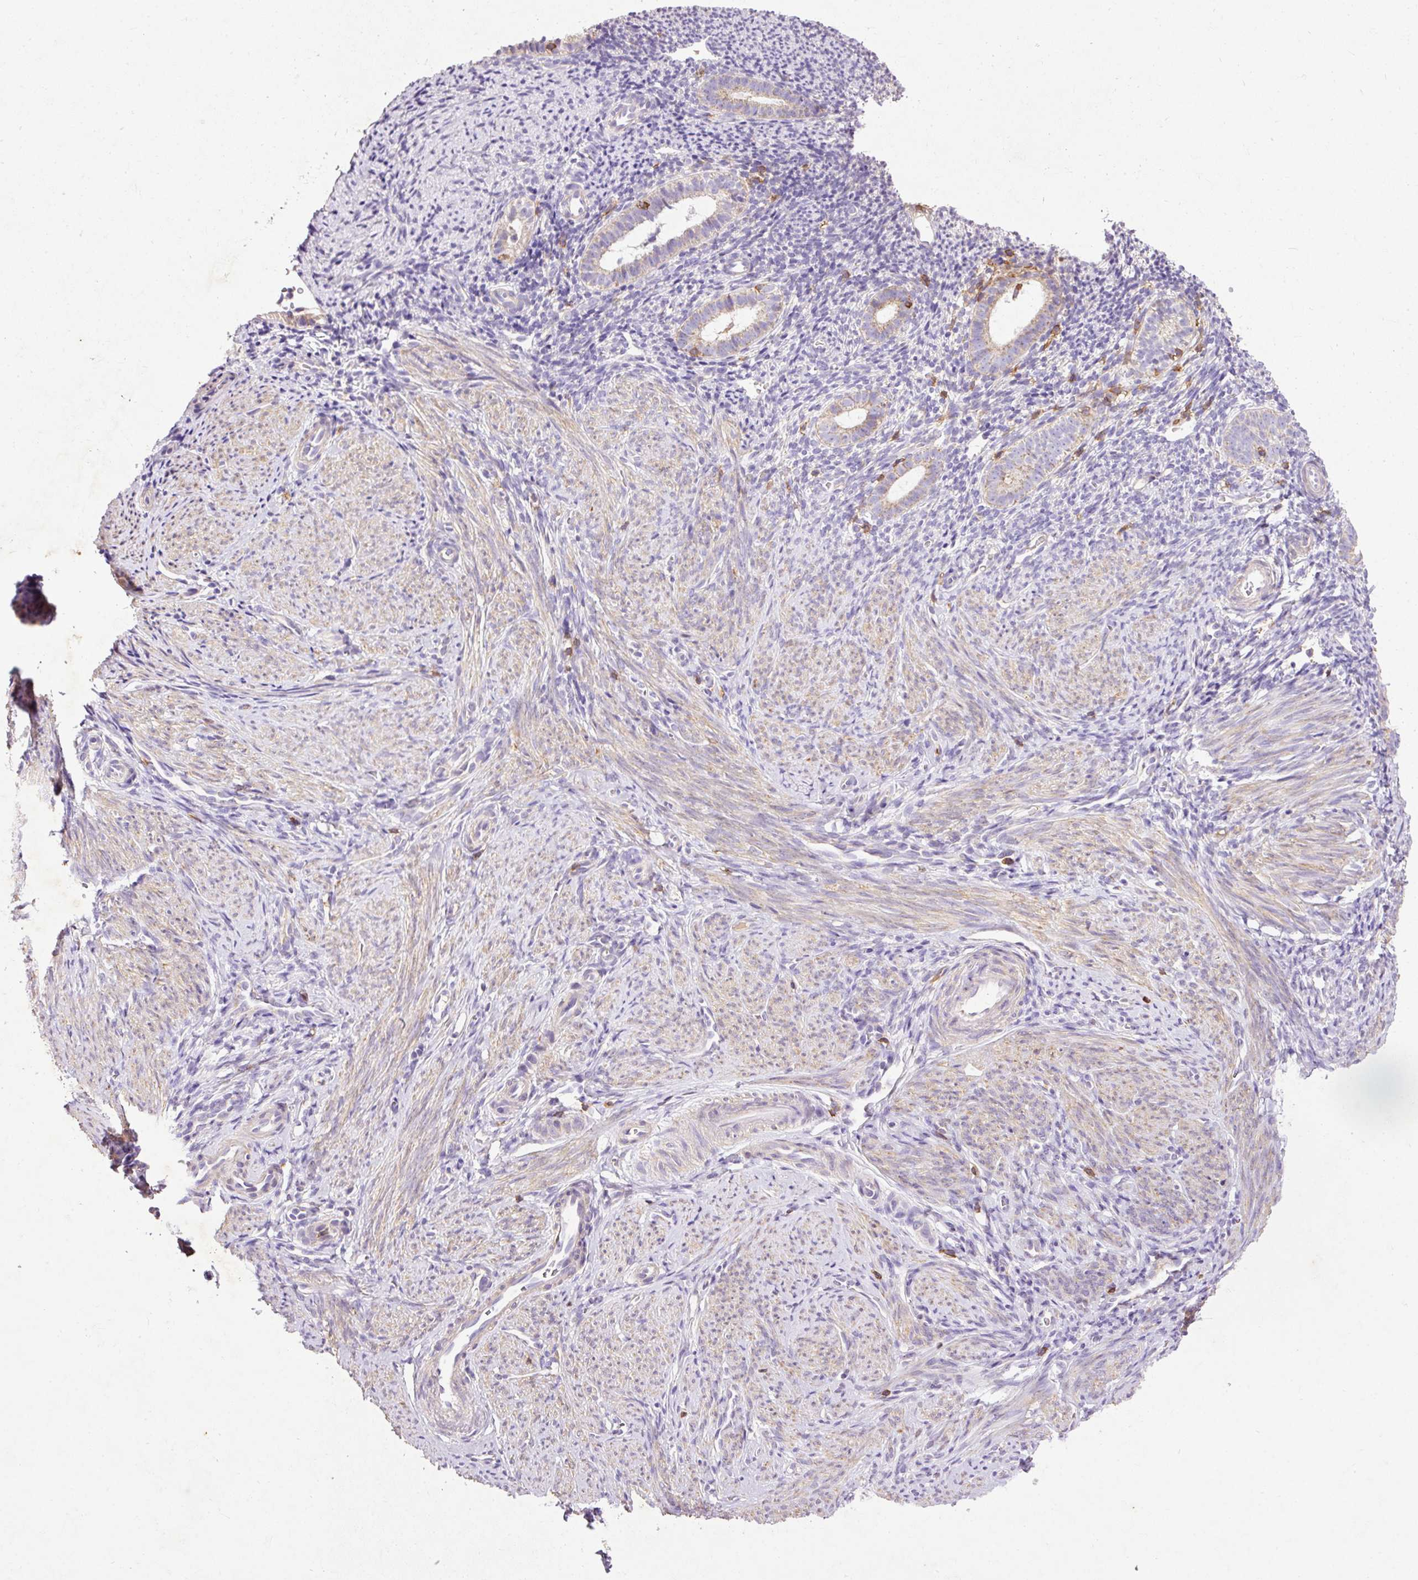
{"staining": {"intensity": "negative", "quantity": "none", "location": "none"}, "tissue": "endometrium", "cell_type": "Cells in endometrial stroma", "image_type": "normal", "snomed": [{"axis": "morphology", "description": "Normal tissue, NOS"}, {"axis": "topography", "description": "Endometrium"}], "caption": "DAB (3,3'-diaminobenzidine) immunohistochemical staining of unremarkable endometrium demonstrates no significant positivity in cells in endometrial stroma. (Brightfield microscopy of DAB (3,3'-diaminobenzidine) immunohistochemistry at high magnification).", "gene": "IMMT", "patient": {"sex": "female", "age": 39}}